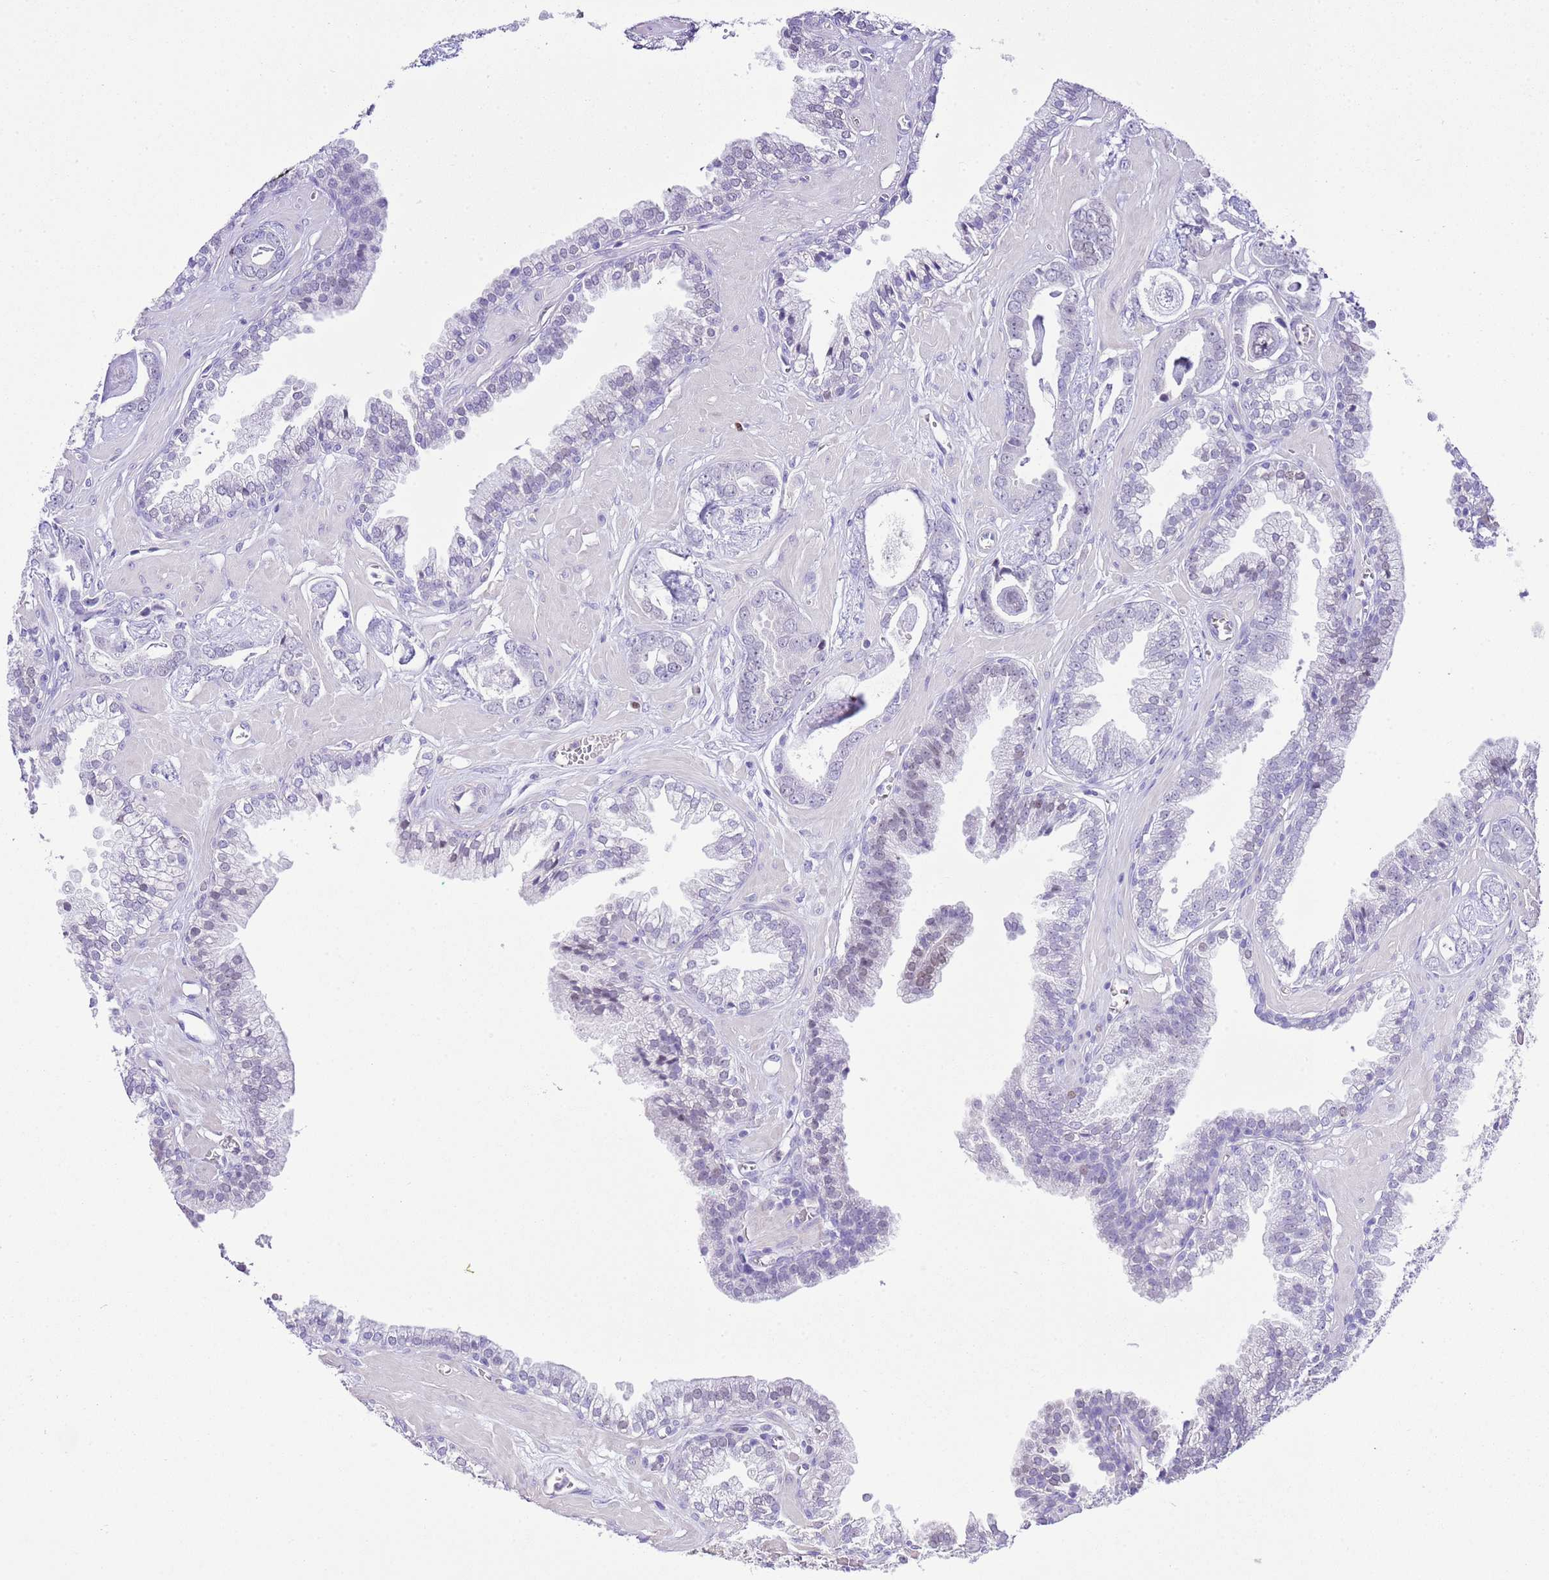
{"staining": {"intensity": "negative", "quantity": "none", "location": "none"}, "tissue": "prostate cancer", "cell_type": "Tumor cells", "image_type": "cancer", "snomed": [{"axis": "morphology", "description": "Adenocarcinoma, Low grade"}, {"axis": "topography", "description": "Prostate"}], "caption": "Immunohistochemistry micrograph of prostate cancer stained for a protein (brown), which exhibits no expression in tumor cells. The staining was performed using DAB (3,3'-diaminobenzidine) to visualize the protein expression in brown, while the nuclei were stained in blue with hematoxylin (Magnification: 20x).", "gene": "BHLHA15", "patient": {"sex": "male", "age": 60}}